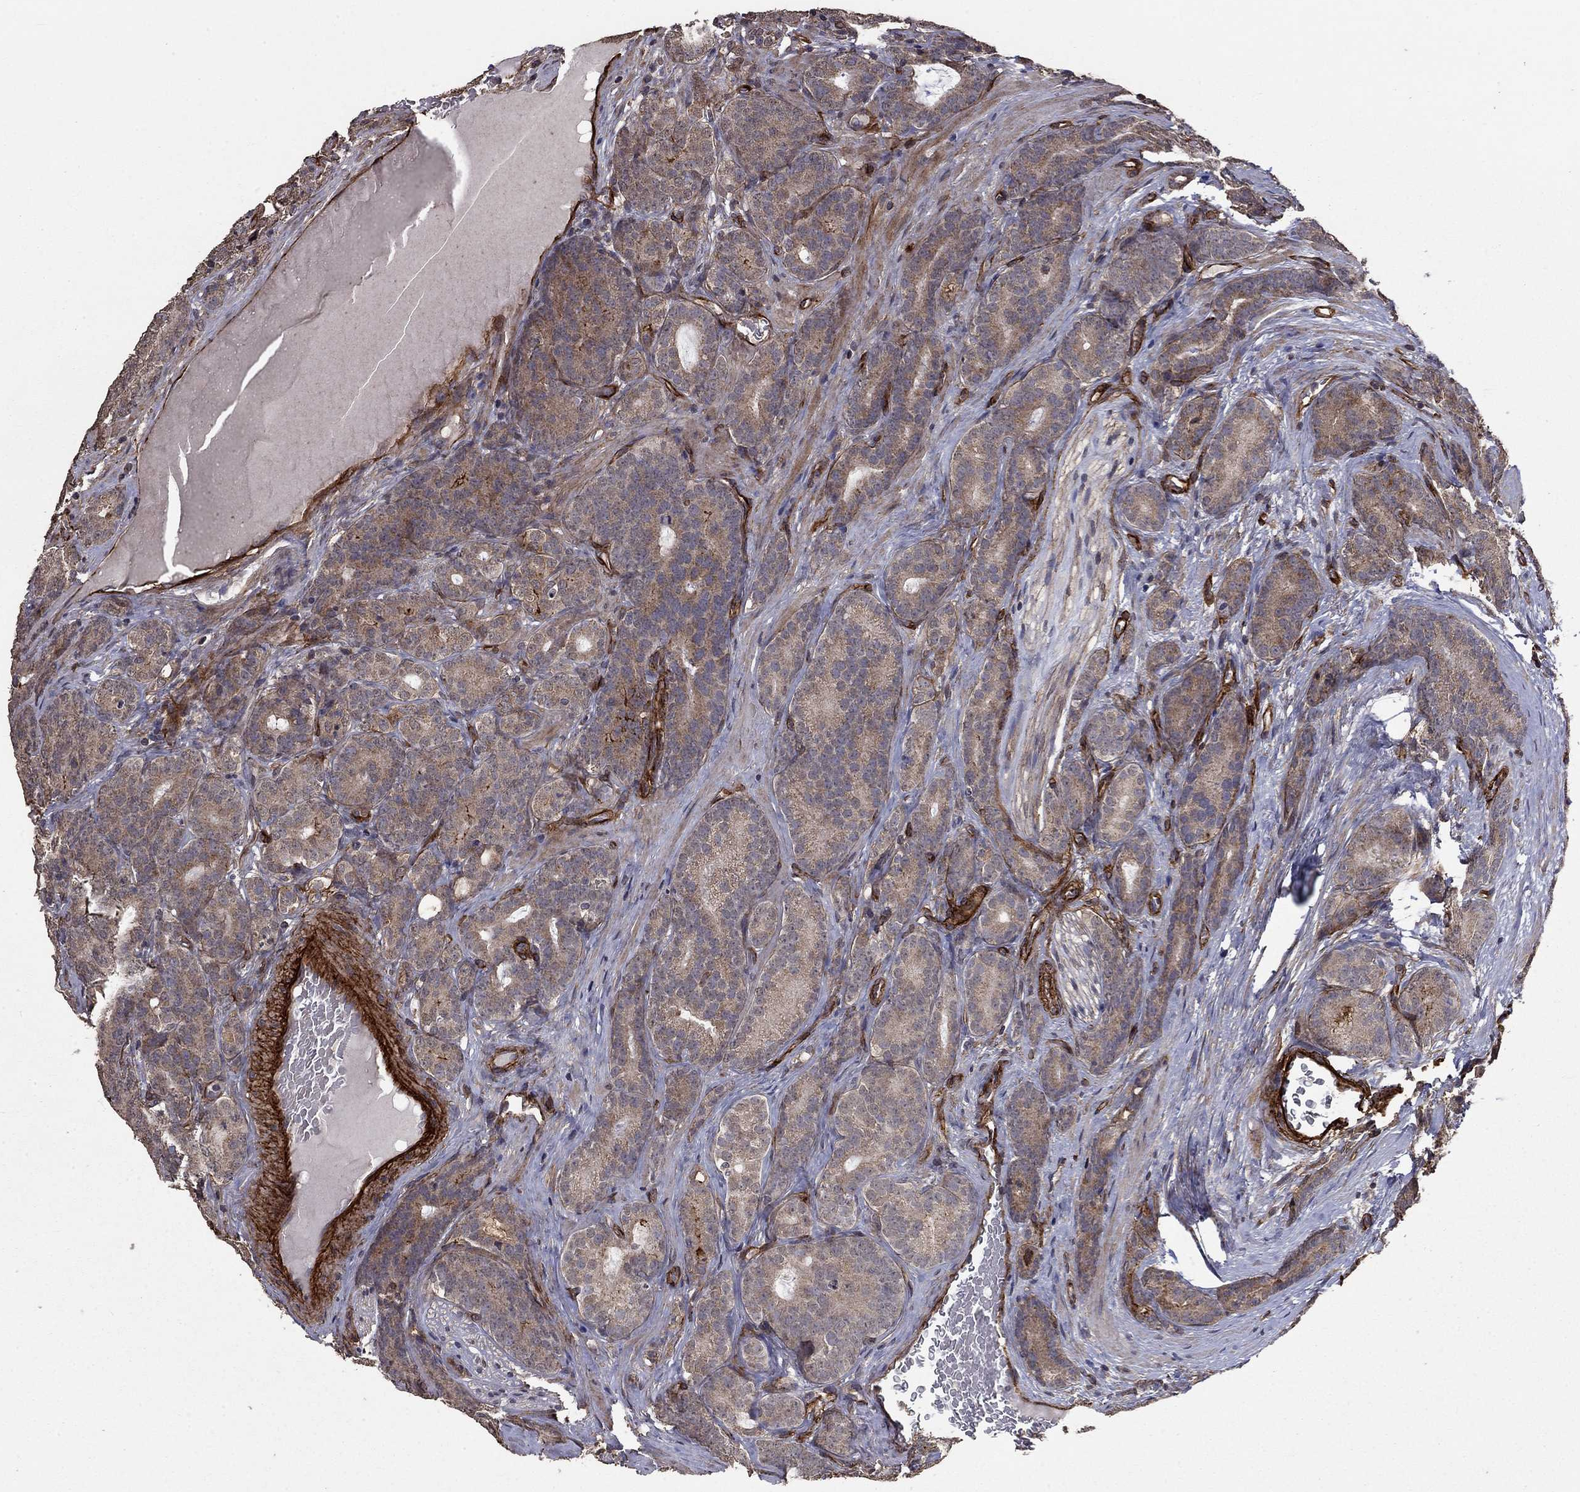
{"staining": {"intensity": "moderate", "quantity": ">75%", "location": "cytoplasmic/membranous"}, "tissue": "prostate cancer", "cell_type": "Tumor cells", "image_type": "cancer", "snomed": [{"axis": "morphology", "description": "Adenocarcinoma, NOS"}, {"axis": "topography", "description": "Prostate"}], "caption": "This is a micrograph of immunohistochemistry staining of adenocarcinoma (prostate), which shows moderate staining in the cytoplasmic/membranous of tumor cells.", "gene": "COL18A1", "patient": {"sex": "male", "age": 71}}